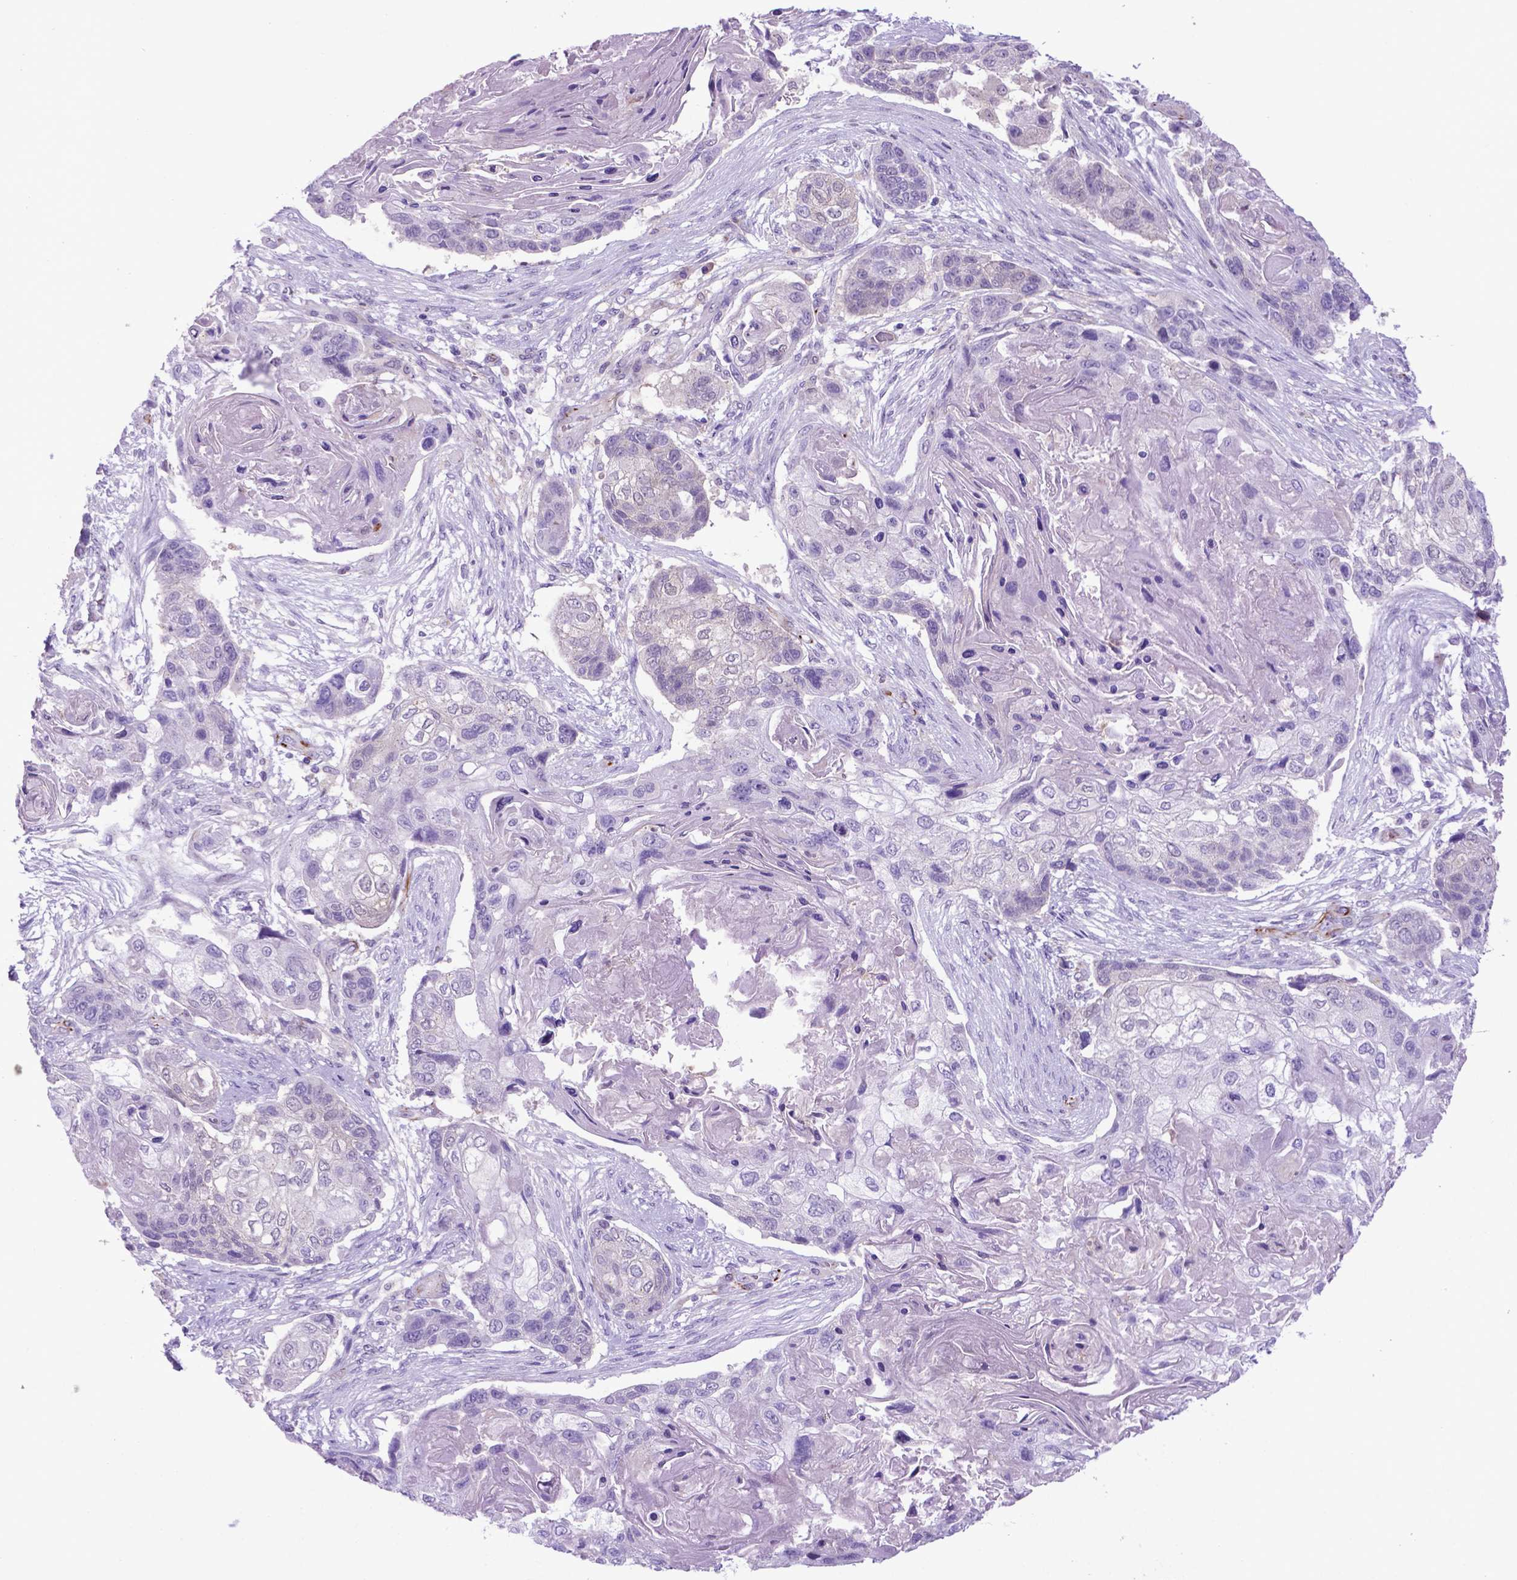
{"staining": {"intensity": "negative", "quantity": "none", "location": "none"}, "tissue": "lung cancer", "cell_type": "Tumor cells", "image_type": "cancer", "snomed": [{"axis": "morphology", "description": "Squamous cell carcinoma, NOS"}, {"axis": "topography", "description": "Lung"}], "caption": "Tumor cells are negative for protein expression in human squamous cell carcinoma (lung).", "gene": "LZTR1", "patient": {"sex": "male", "age": 69}}